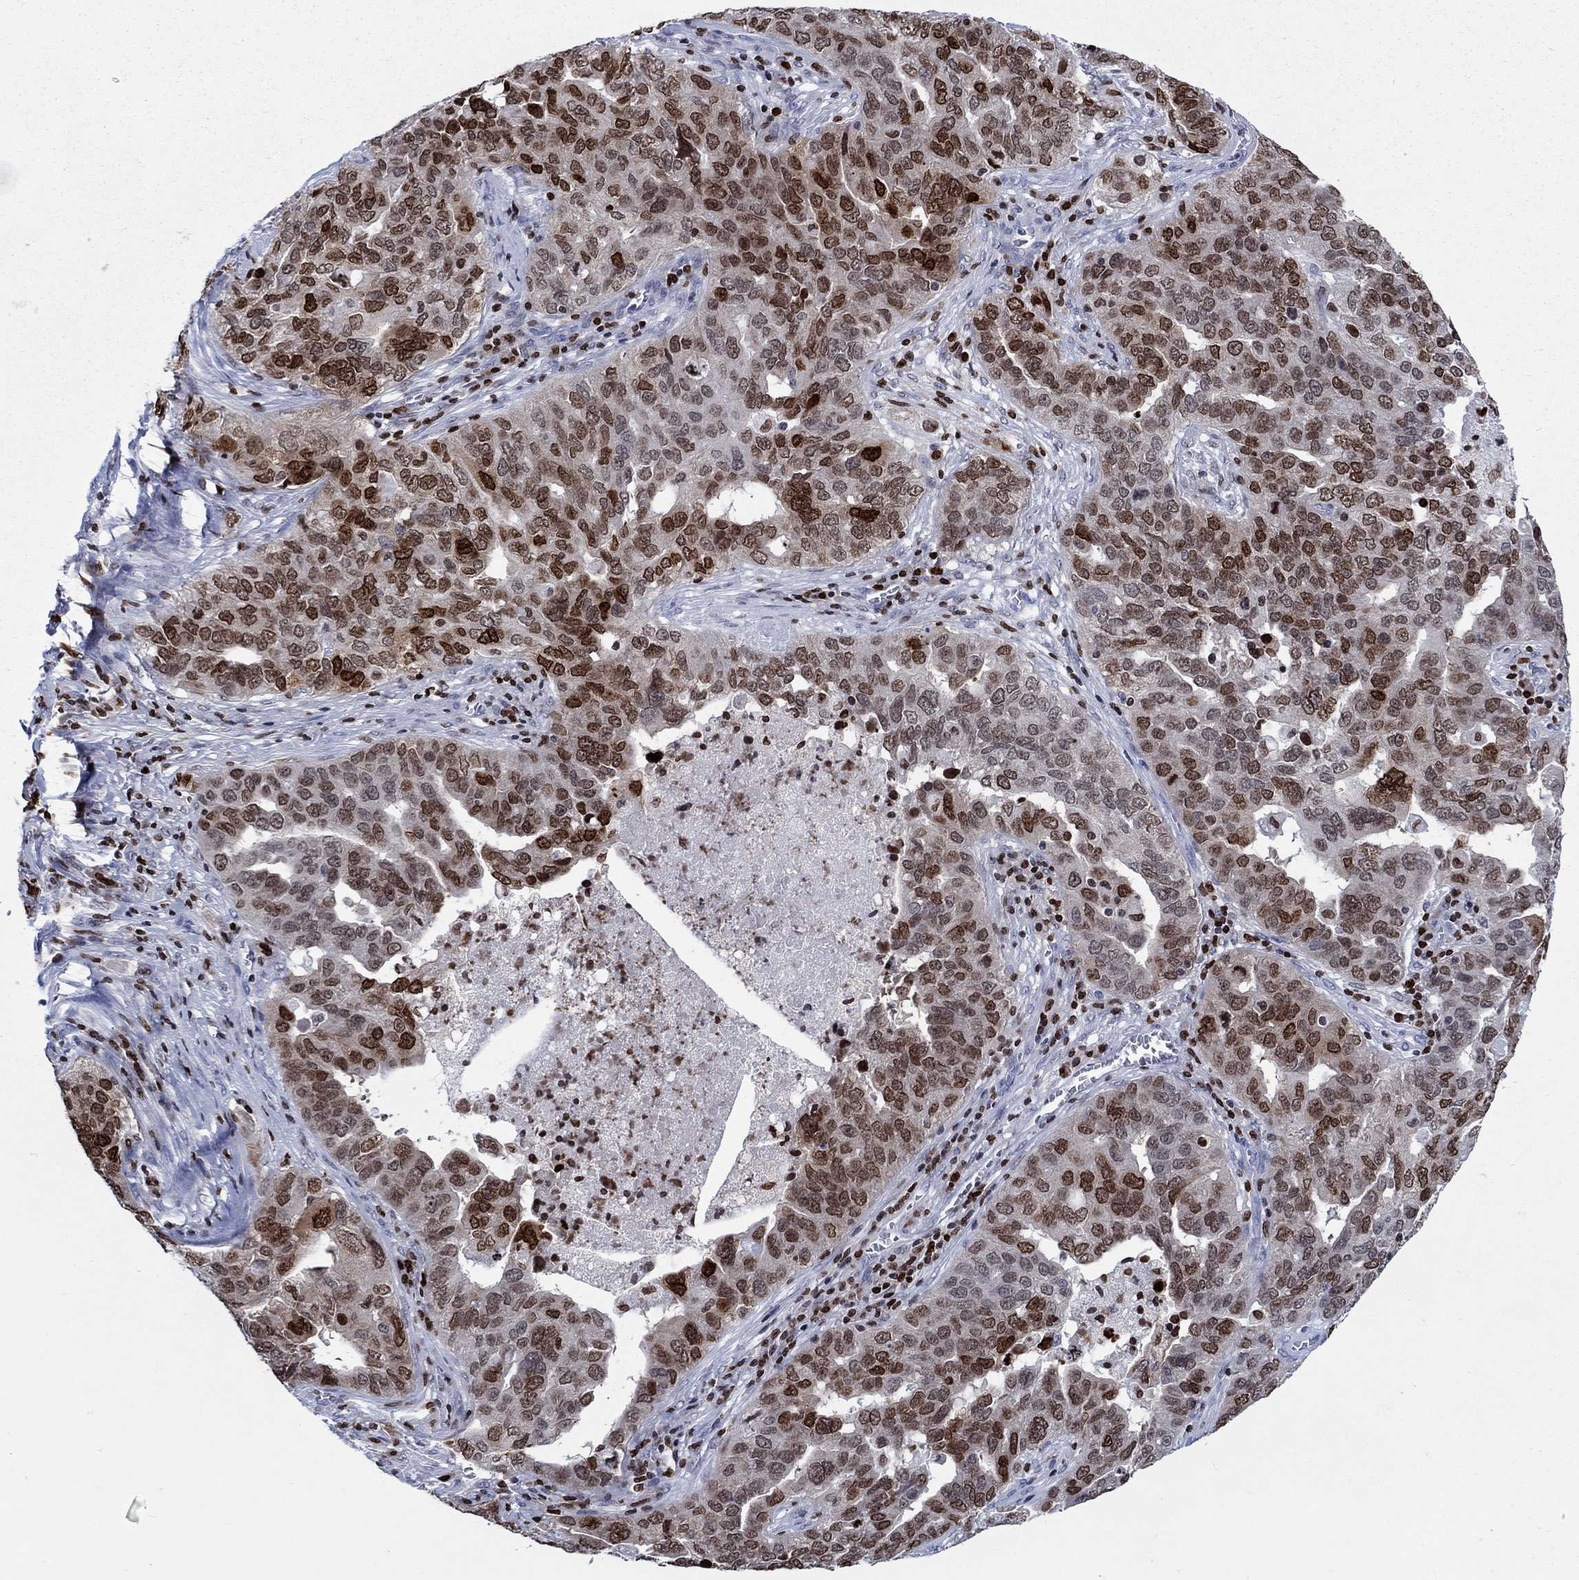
{"staining": {"intensity": "strong", "quantity": "<25%", "location": "nuclear"}, "tissue": "ovarian cancer", "cell_type": "Tumor cells", "image_type": "cancer", "snomed": [{"axis": "morphology", "description": "Carcinoma, endometroid"}, {"axis": "topography", "description": "Soft tissue"}, {"axis": "topography", "description": "Ovary"}], "caption": "Tumor cells exhibit medium levels of strong nuclear positivity in about <25% of cells in ovarian endometroid carcinoma.", "gene": "HMGA1", "patient": {"sex": "female", "age": 52}}